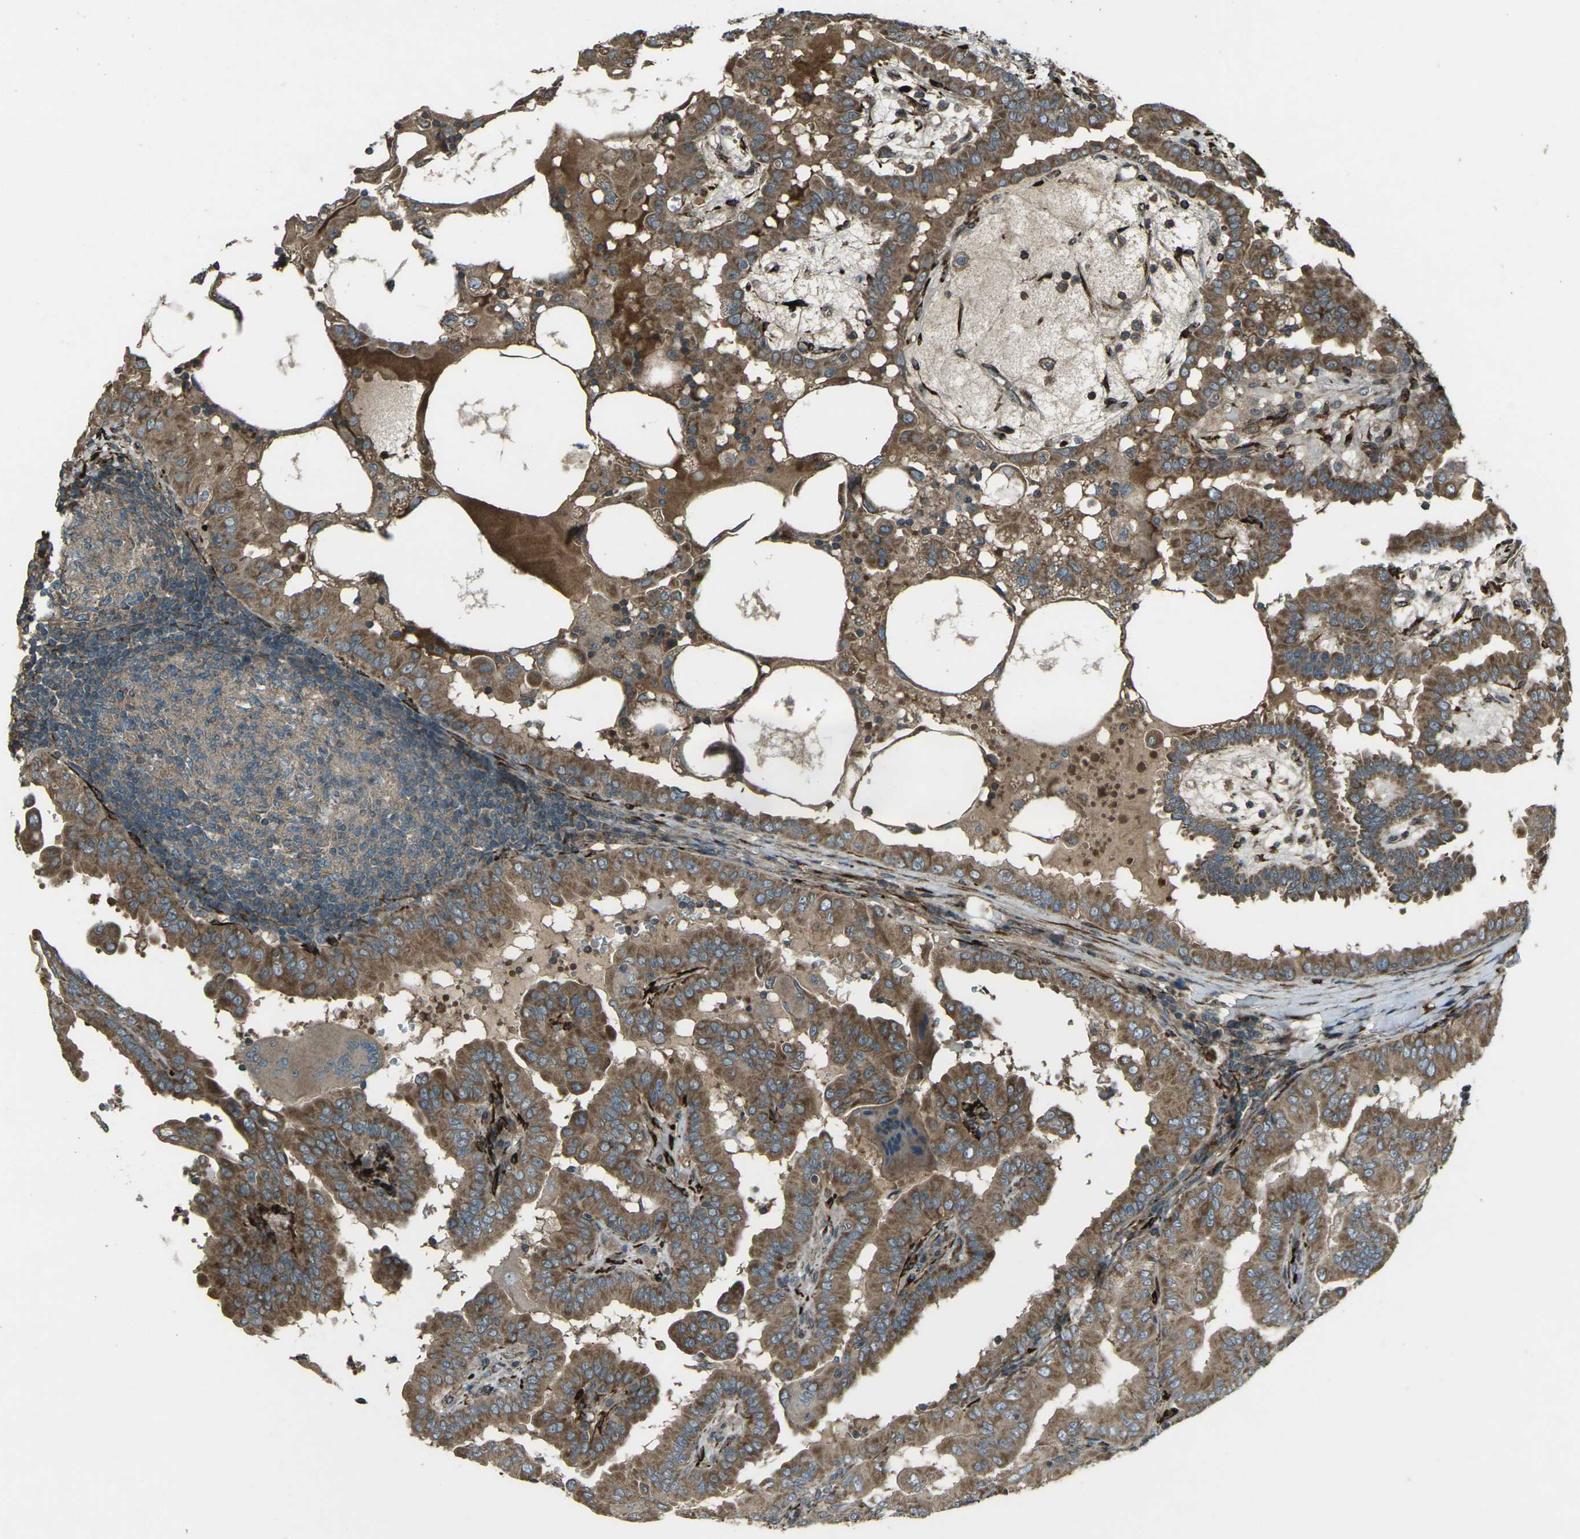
{"staining": {"intensity": "moderate", "quantity": ">75%", "location": "cytoplasmic/membranous"}, "tissue": "thyroid cancer", "cell_type": "Tumor cells", "image_type": "cancer", "snomed": [{"axis": "morphology", "description": "Papillary adenocarcinoma, NOS"}, {"axis": "topography", "description": "Thyroid gland"}], "caption": "Immunohistochemical staining of thyroid cancer displays moderate cytoplasmic/membranous protein staining in approximately >75% of tumor cells. (DAB = brown stain, brightfield microscopy at high magnification).", "gene": "LSMEM1", "patient": {"sex": "male", "age": 33}}